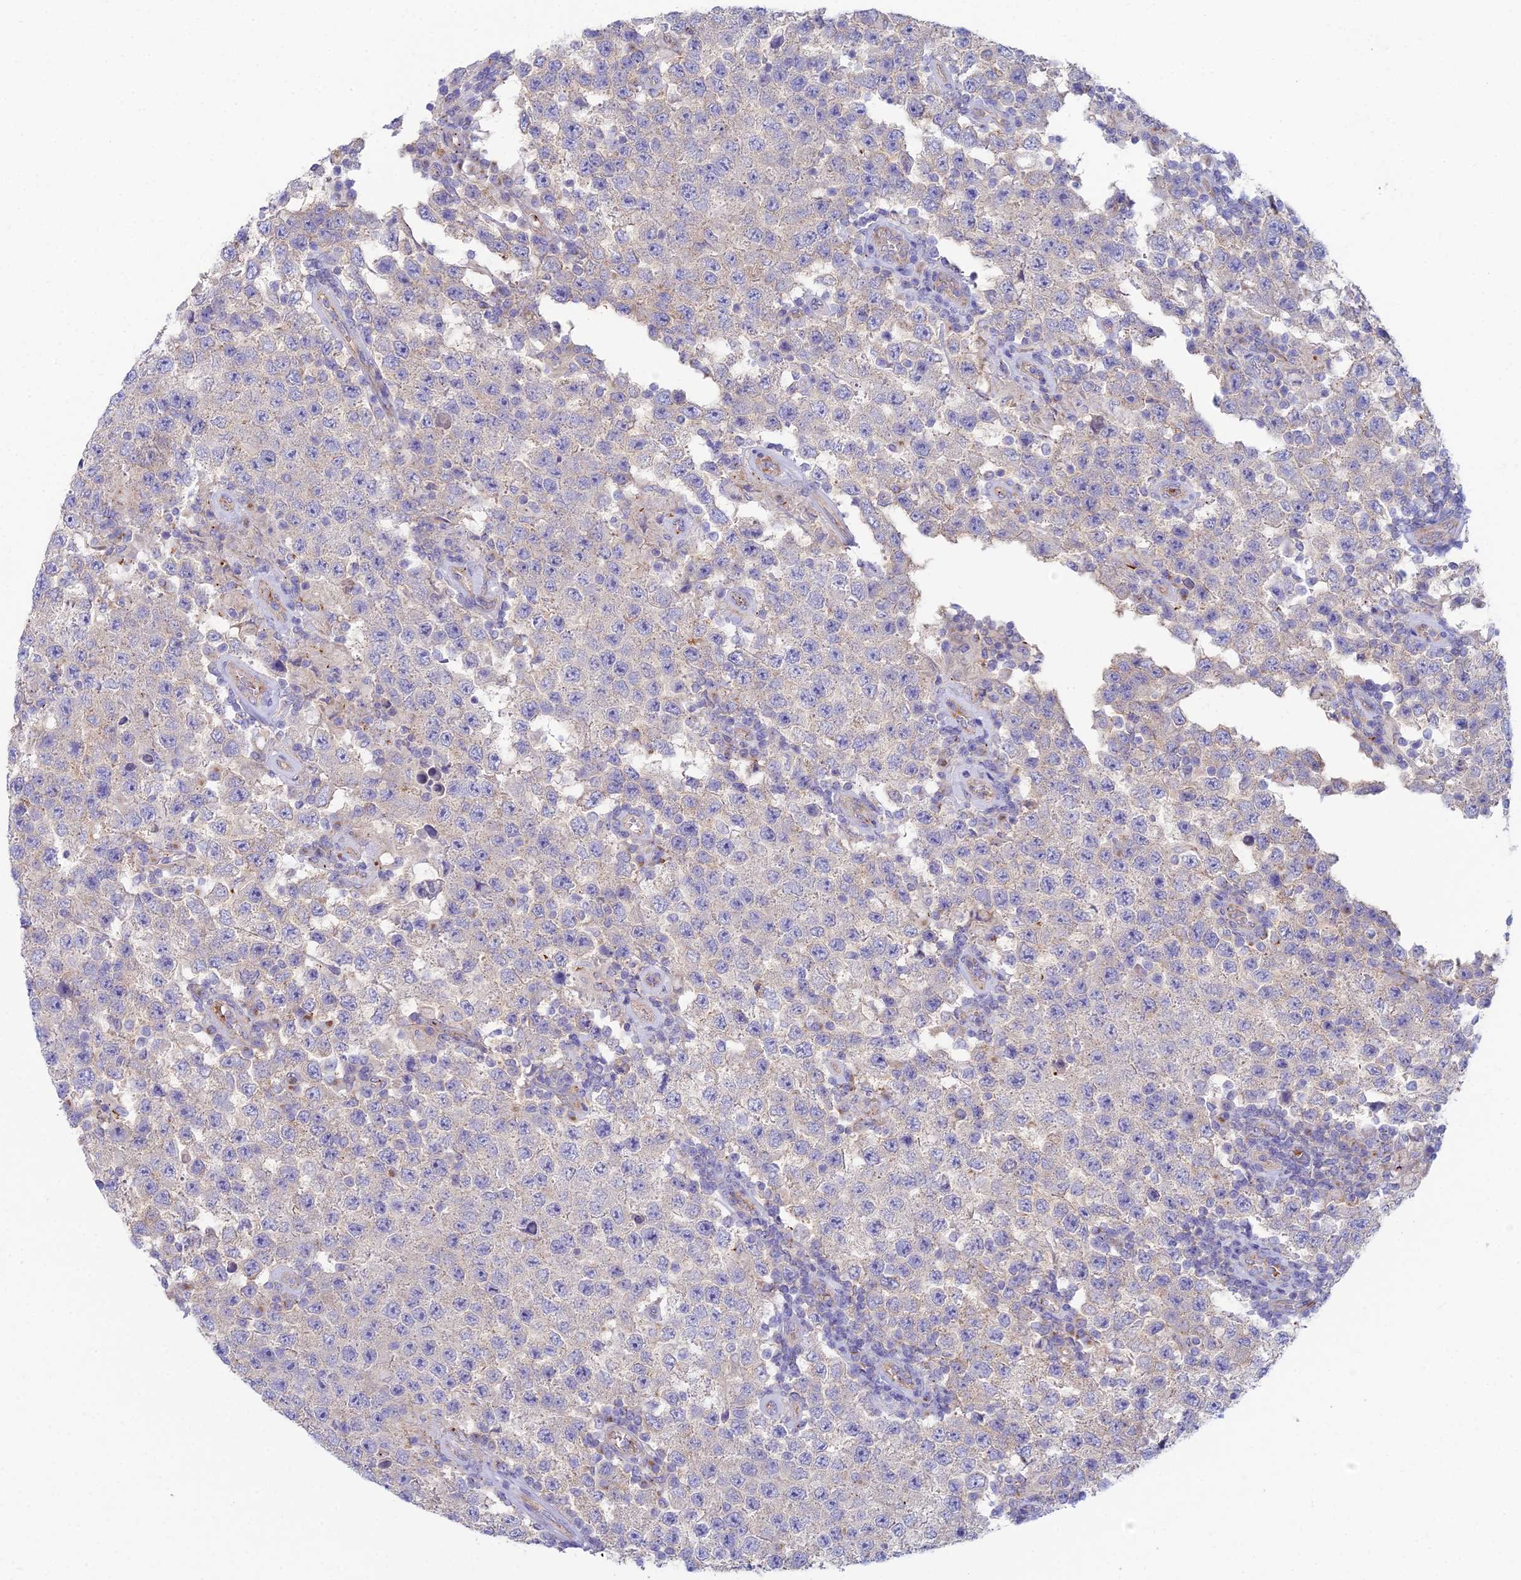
{"staining": {"intensity": "negative", "quantity": "none", "location": "none"}, "tissue": "testis cancer", "cell_type": "Tumor cells", "image_type": "cancer", "snomed": [{"axis": "morphology", "description": "Normal tissue, NOS"}, {"axis": "morphology", "description": "Urothelial carcinoma, High grade"}, {"axis": "morphology", "description": "Seminoma, NOS"}, {"axis": "morphology", "description": "Carcinoma, Embryonal, NOS"}, {"axis": "topography", "description": "Urinary bladder"}, {"axis": "topography", "description": "Testis"}], "caption": "Tumor cells show no significant protein expression in testis cancer (high-grade urothelial carcinoma).", "gene": "ZNF564", "patient": {"sex": "male", "age": 41}}